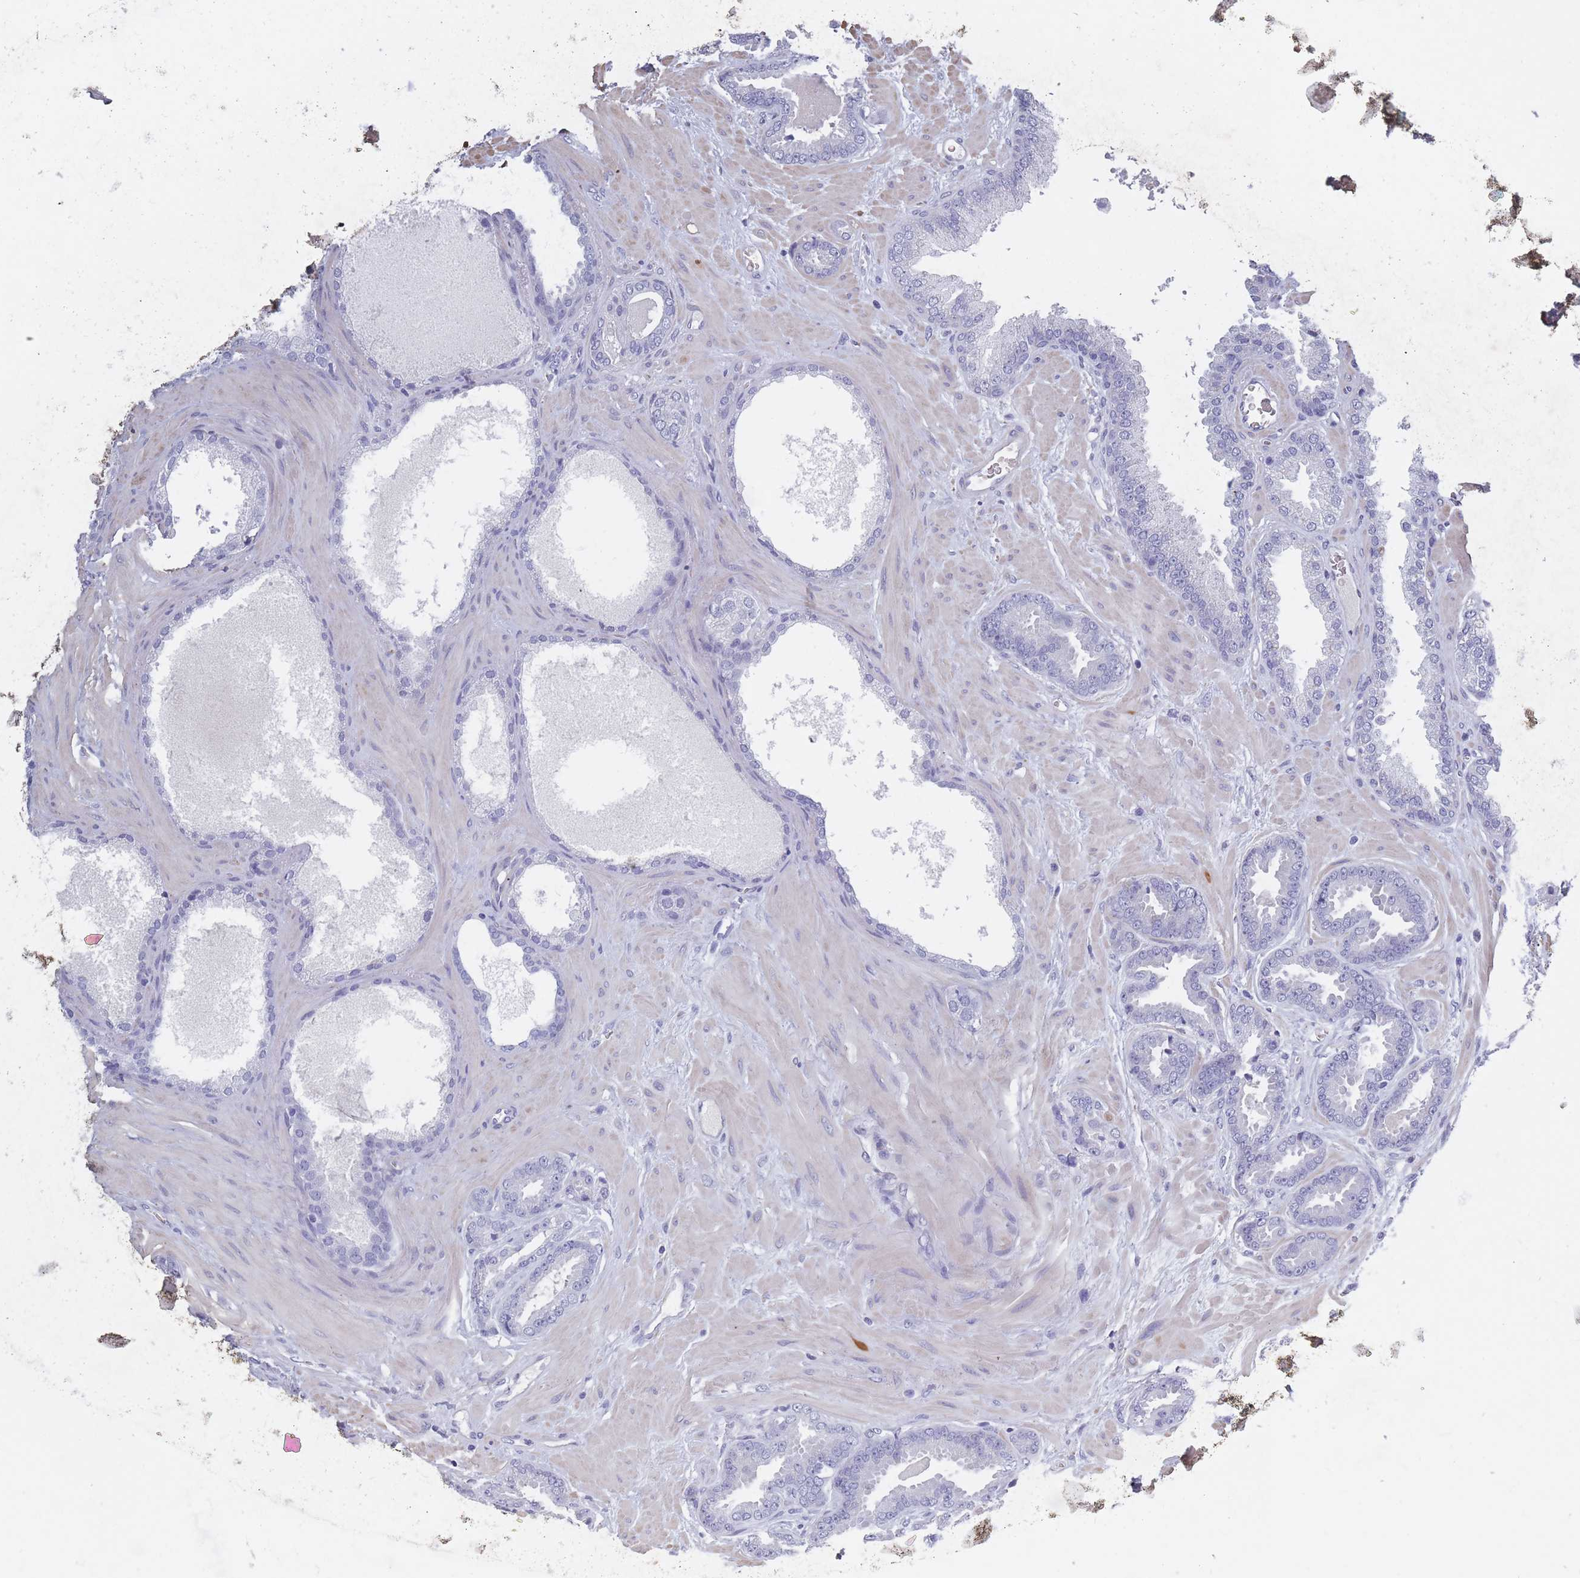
{"staining": {"intensity": "negative", "quantity": "none", "location": "none"}, "tissue": "prostate cancer", "cell_type": "Tumor cells", "image_type": "cancer", "snomed": [{"axis": "morphology", "description": "Adenocarcinoma, Low grade"}, {"axis": "topography", "description": "Prostate"}], "caption": "Immunohistochemical staining of human low-grade adenocarcinoma (prostate) demonstrates no significant staining in tumor cells. (Immunohistochemistry (ihc), brightfield microscopy, high magnification).", "gene": "OR4C5", "patient": {"sex": "male", "age": 62}}